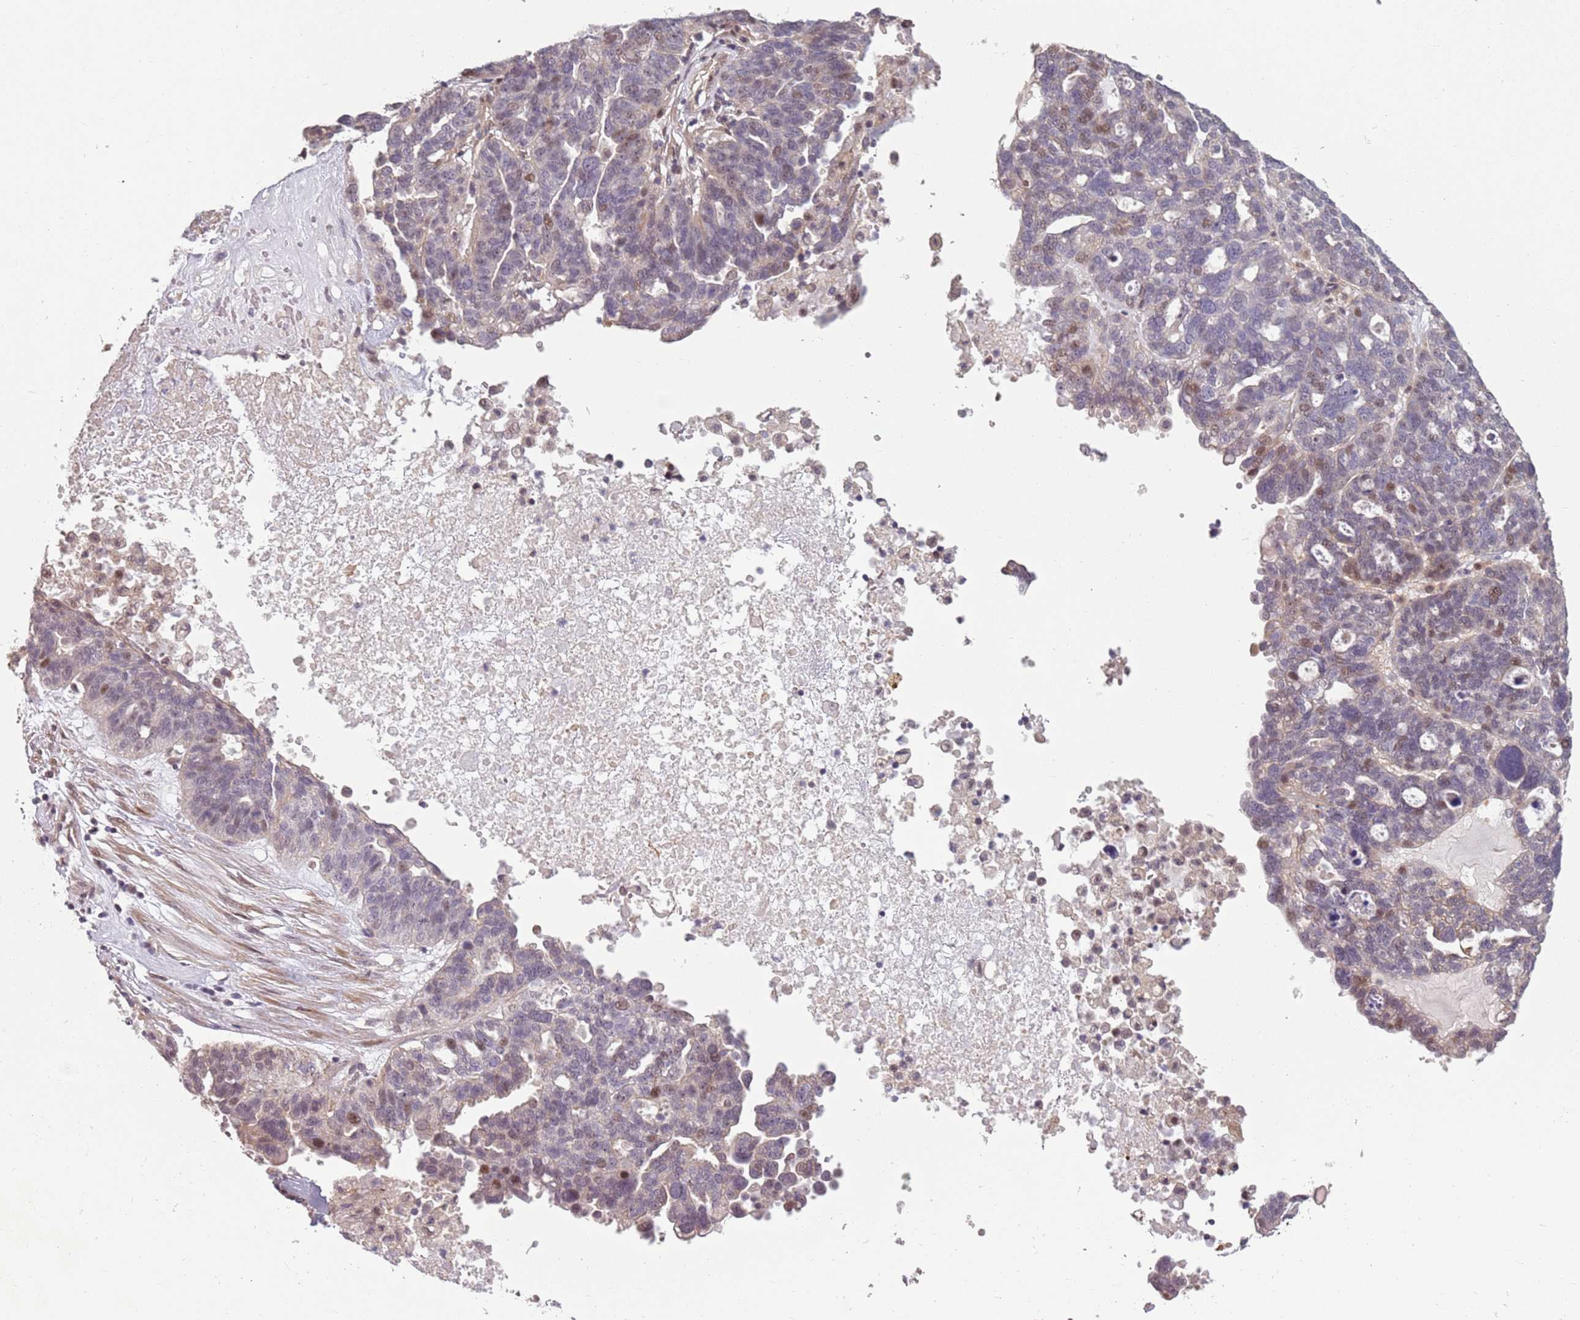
{"staining": {"intensity": "moderate", "quantity": "<25%", "location": "nuclear"}, "tissue": "ovarian cancer", "cell_type": "Tumor cells", "image_type": "cancer", "snomed": [{"axis": "morphology", "description": "Cystadenocarcinoma, serous, NOS"}, {"axis": "topography", "description": "Ovary"}], "caption": "Protein expression by immunohistochemistry (IHC) exhibits moderate nuclear positivity in about <25% of tumor cells in serous cystadenocarcinoma (ovarian). (IHC, brightfield microscopy, high magnification).", "gene": "CHURC1", "patient": {"sex": "female", "age": 59}}